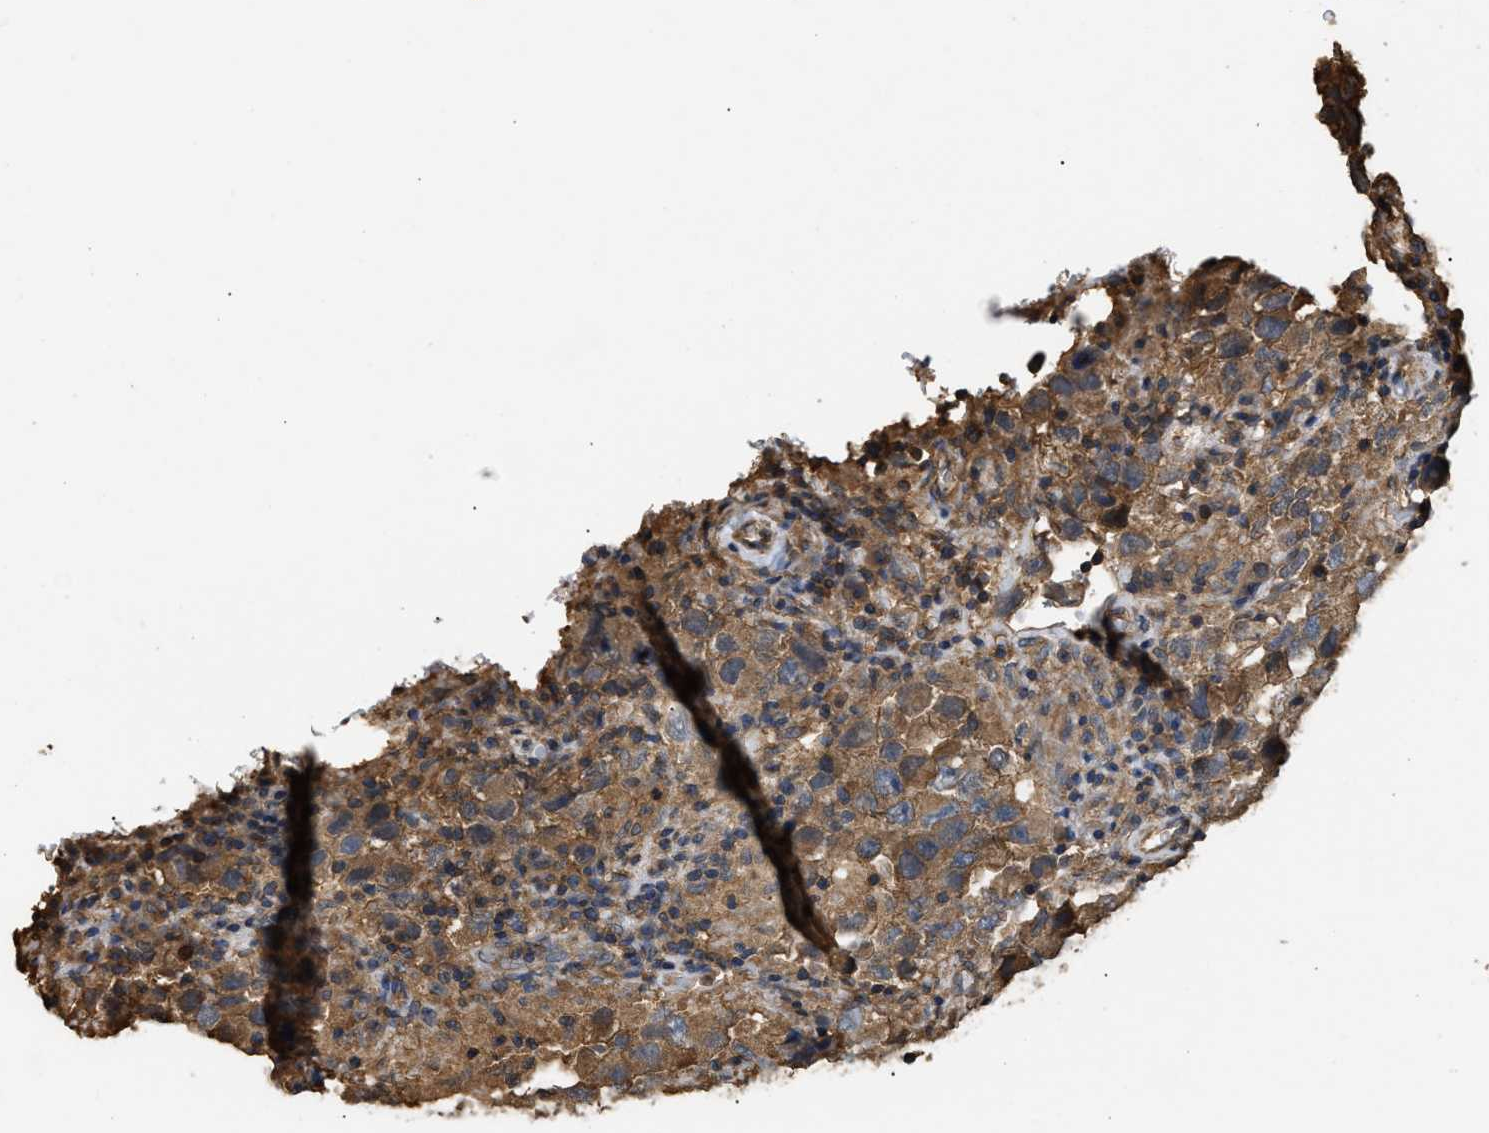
{"staining": {"intensity": "moderate", "quantity": ">75%", "location": "cytoplasmic/membranous"}, "tissue": "testis cancer", "cell_type": "Tumor cells", "image_type": "cancer", "snomed": [{"axis": "morphology", "description": "Carcinoma, Embryonal, NOS"}, {"axis": "topography", "description": "Testis"}], "caption": "Immunohistochemistry (IHC) micrograph of neoplastic tissue: human testis embryonal carcinoma stained using immunohistochemistry (IHC) reveals medium levels of moderate protein expression localized specifically in the cytoplasmic/membranous of tumor cells, appearing as a cytoplasmic/membranous brown color.", "gene": "CALM1", "patient": {"sex": "male", "age": 21}}